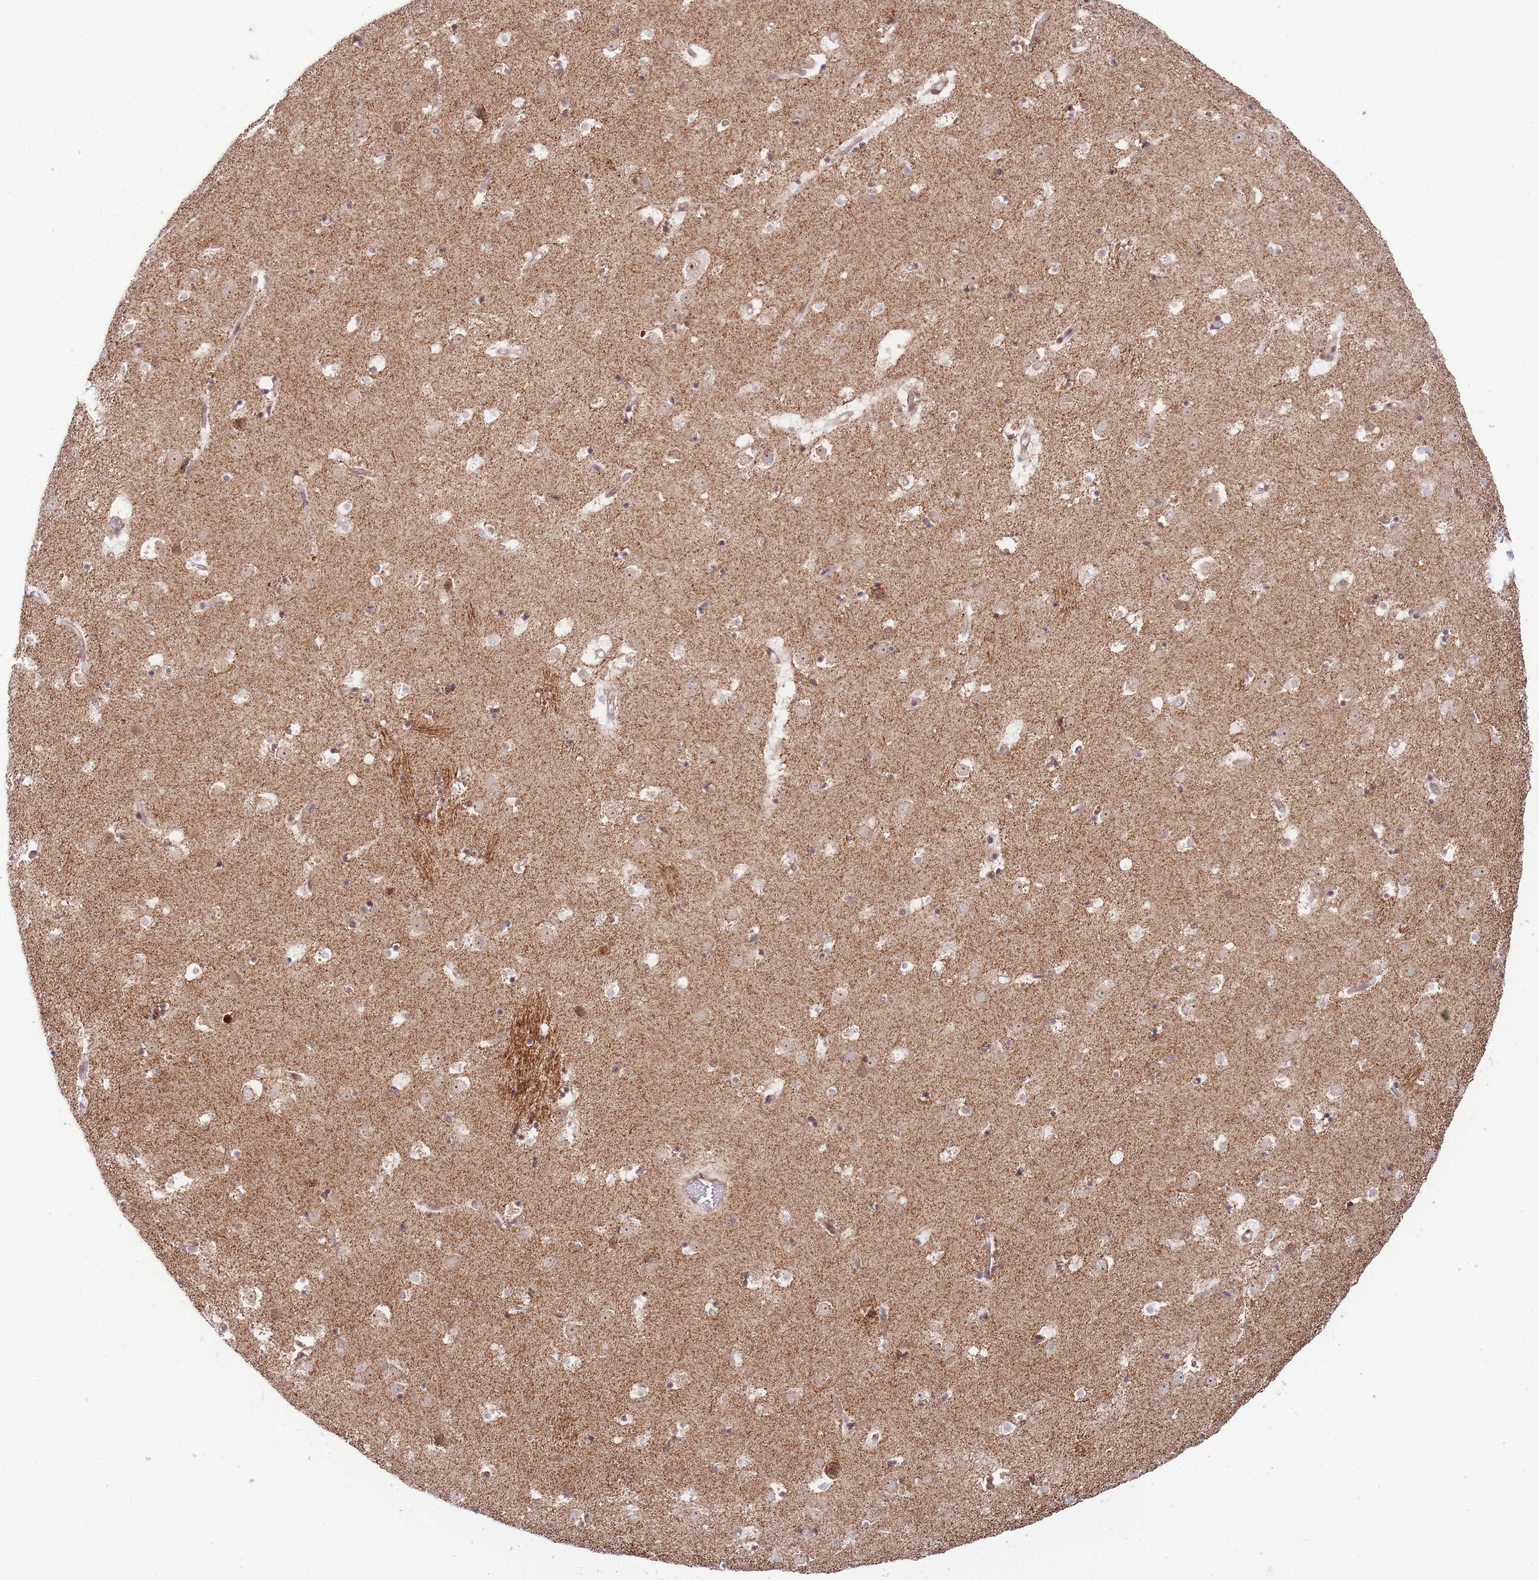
{"staining": {"intensity": "negative", "quantity": "none", "location": "none"}, "tissue": "caudate", "cell_type": "Glial cells", "image_type": "normal", "snomed": [{"axis": "morphology", "description": "Normal tissue, NOS"}, {"axis": "topography", "description": "Lateral ventricle wall"}], "caption": "Glial cells show no significant protein expression in normal caudate.", "gene": "BOD1L1", "patient": {"sex": "male", "age": 58}}